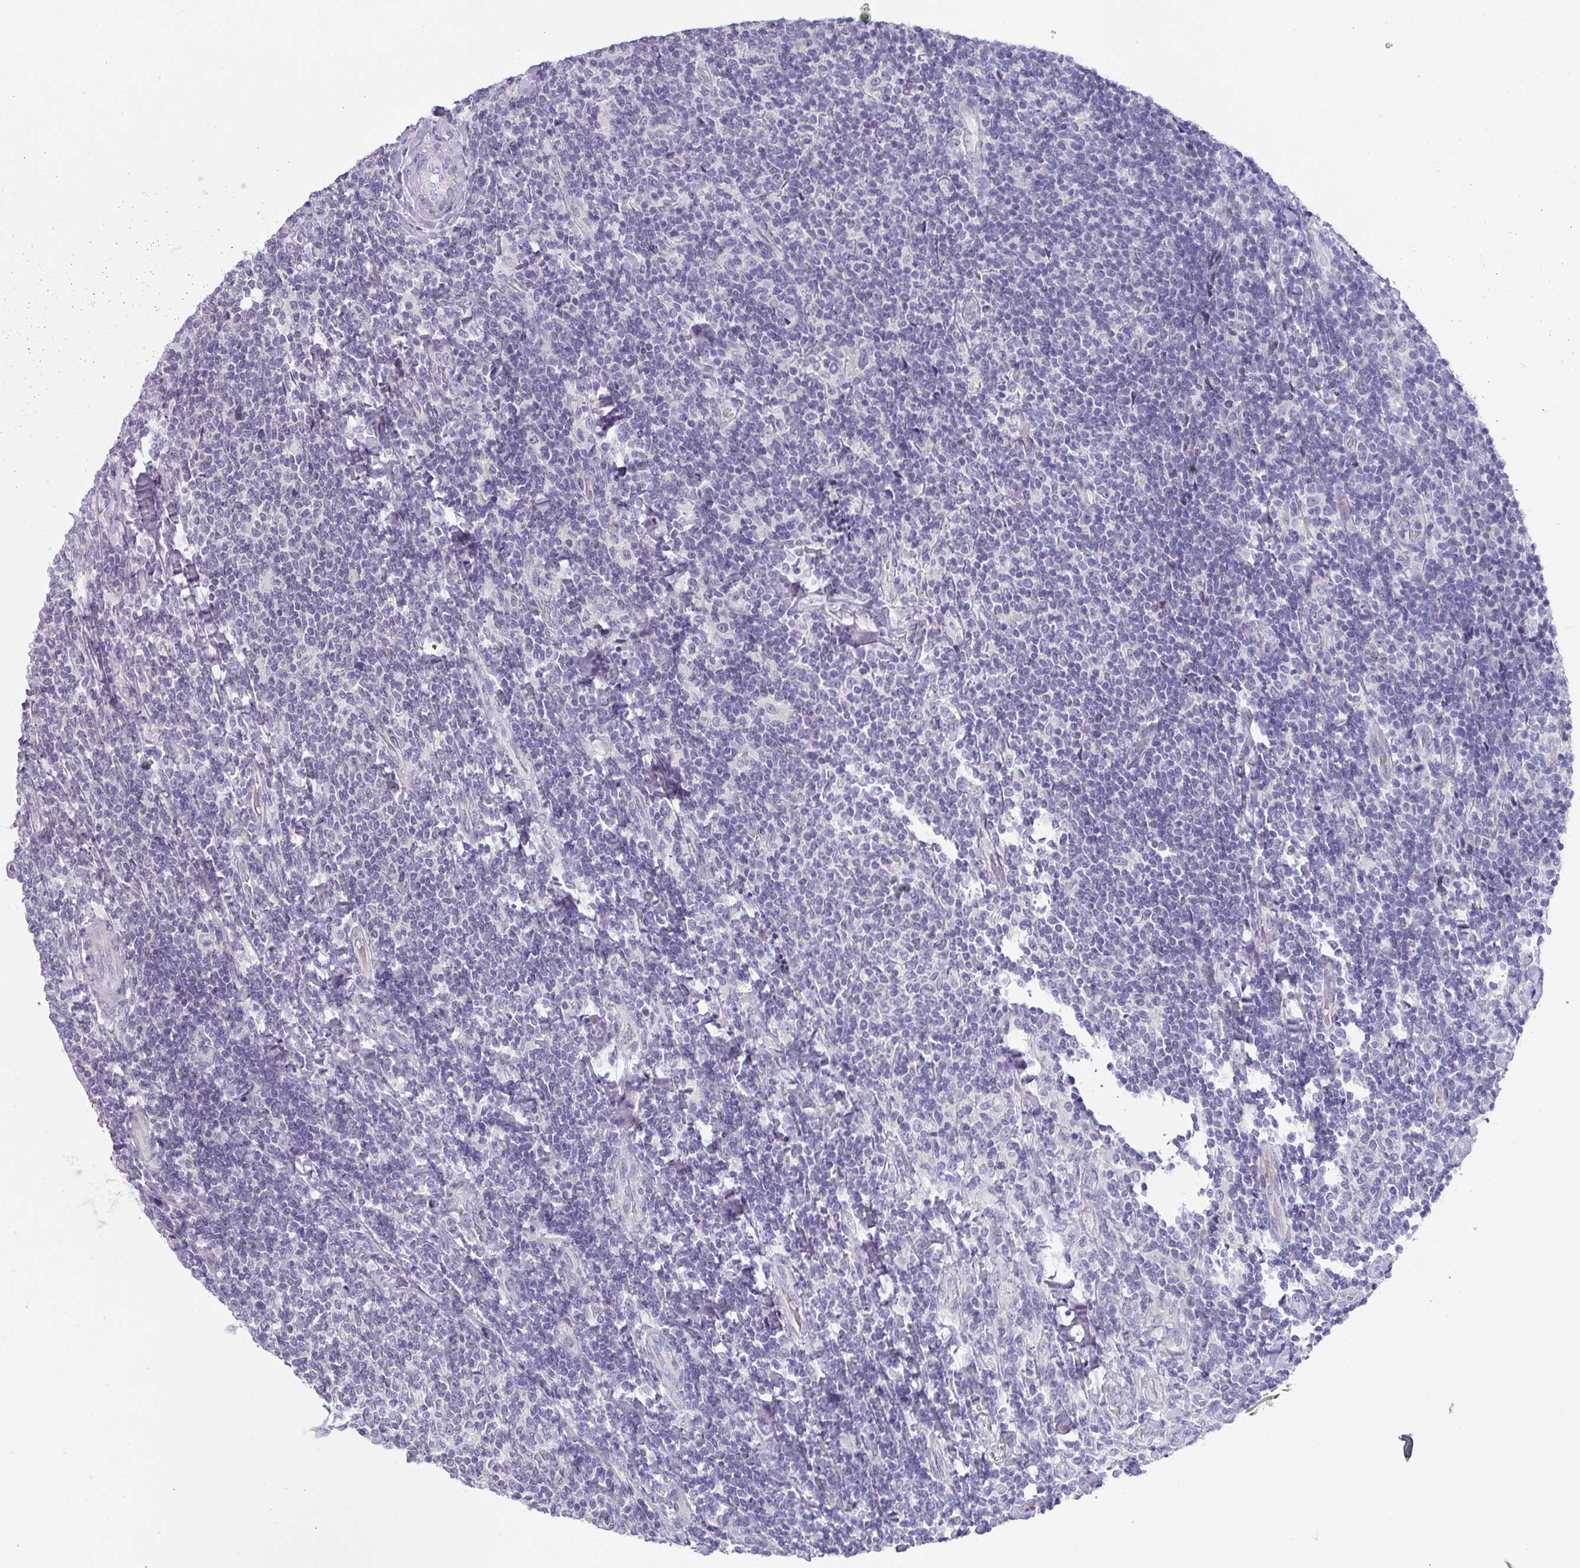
{"staining": {"intensity": "negative", "quantity": "none", "location": "none"}, "tissue": "lymphoma", "cell_type": "Tumor cells", "image_type": "cancer", "snomed": [{"axis": "morphology", "description": "Malignant lymphoma, non-Hodgkin's type, Low grade"}, {"axis": "topography", "description": "Lymph node"}], "caption": "The immunohistochemistry (IHC) photomicrograph has no significant expression in tumor cells of malignant lymphoma, non-Hodgkin's type (low-grade) tissue. (DAB IHC with hematoxylin counter stain).", "gene": "DEFB115", "patient": {"sex": "male", "age": 52}}